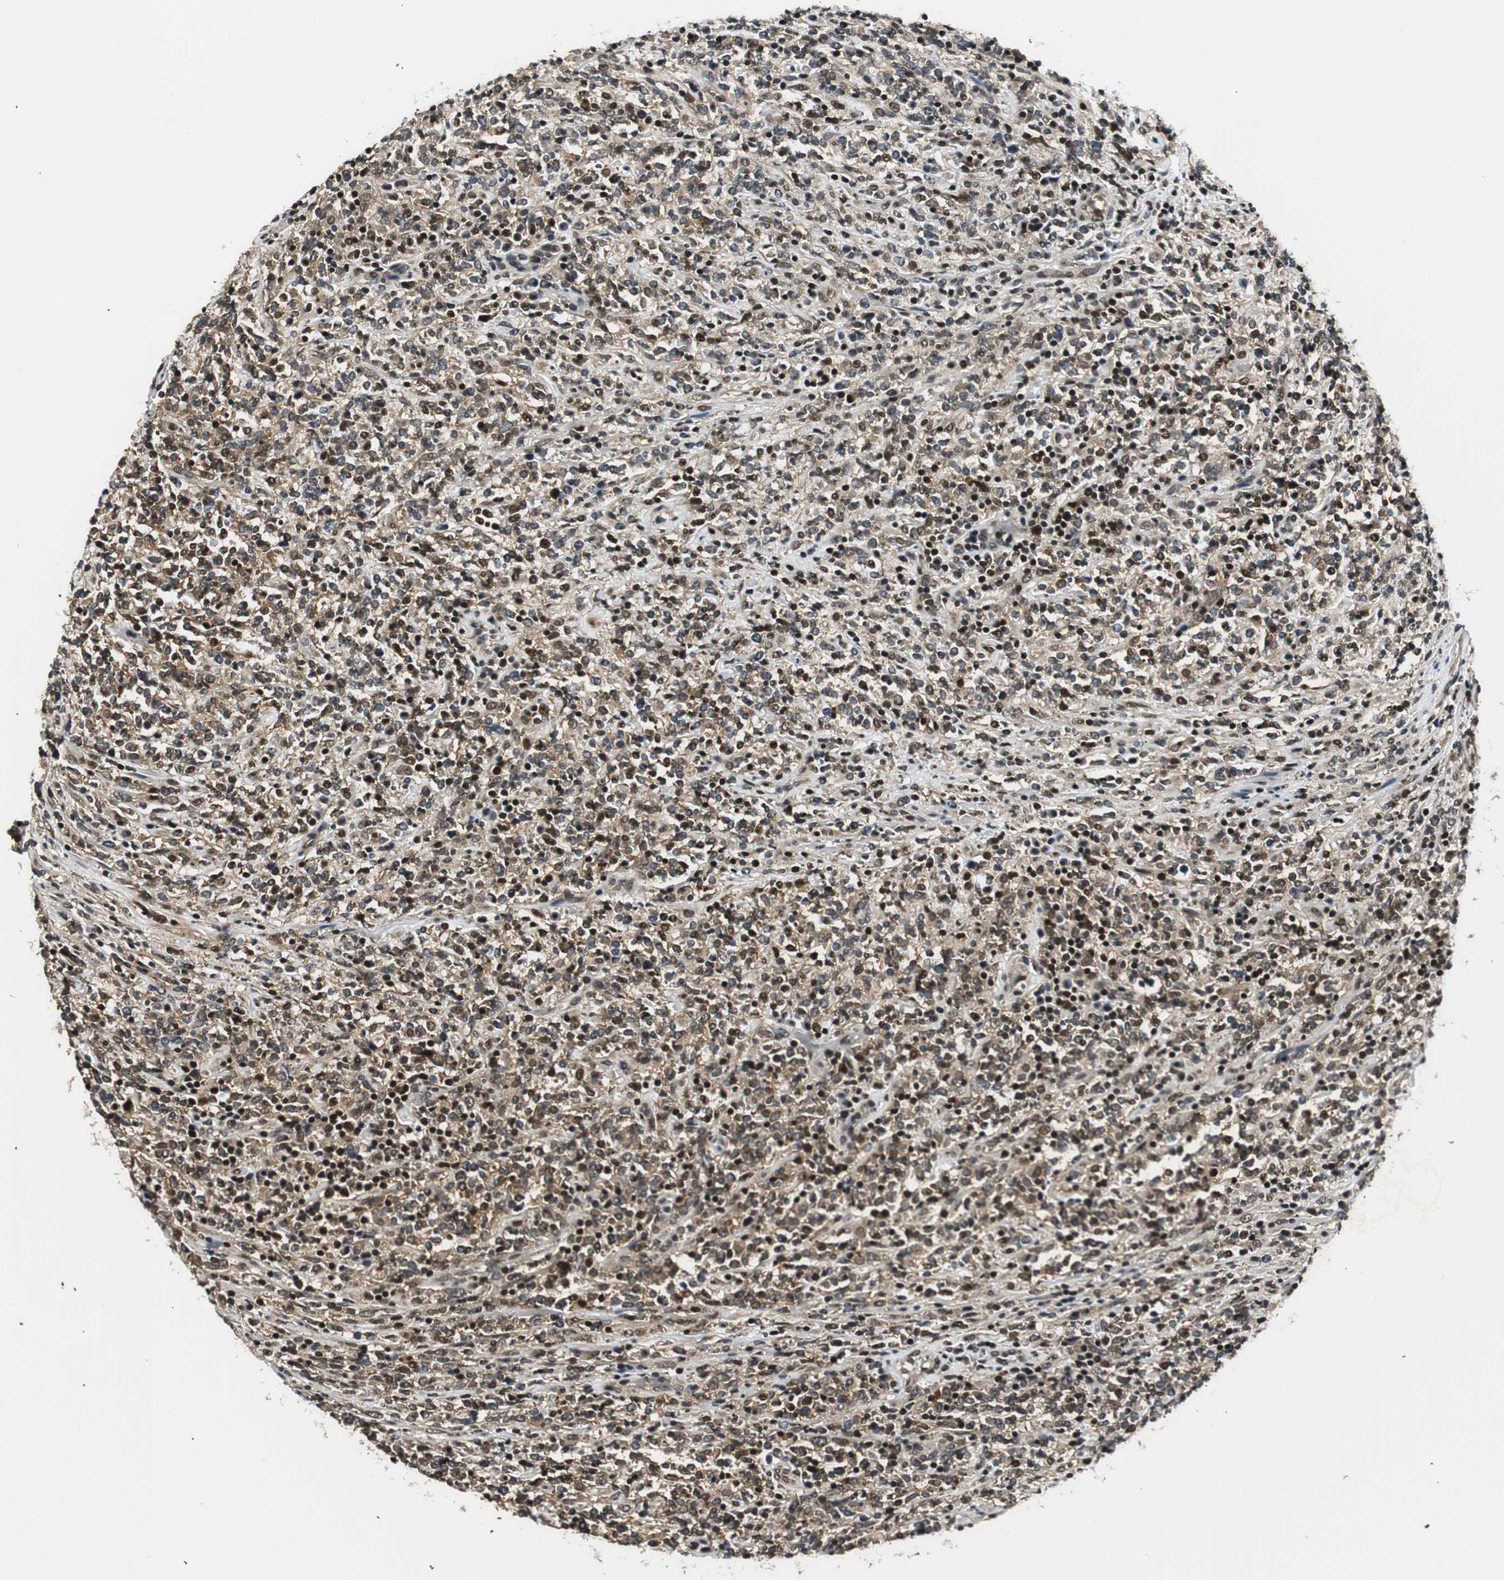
{"staining": {"intensity": "moderate", "quantity": ">75%", "location": "cytoplasmic/membranous,nuclear"}, "tissue": "lymphoma", "cell_type": "Tumor cells", "image_type": "cancer", "snomed": [{"axis": "morphology", "description": "Malignant lymphoma, non-Hodgkin's type, High grade"}, {"axis": "topography", "description": "Soft tissue"}], "caption": "Moderate cytoplasmic/membranous and nuclear staining for a protein is identified in approximately >75% of tumor cells of high-grade malignant lymphoma, non-Hodgkin's type using IHC.", "gene": "RING1", "patient": {"sex": "male", "age": 18}}